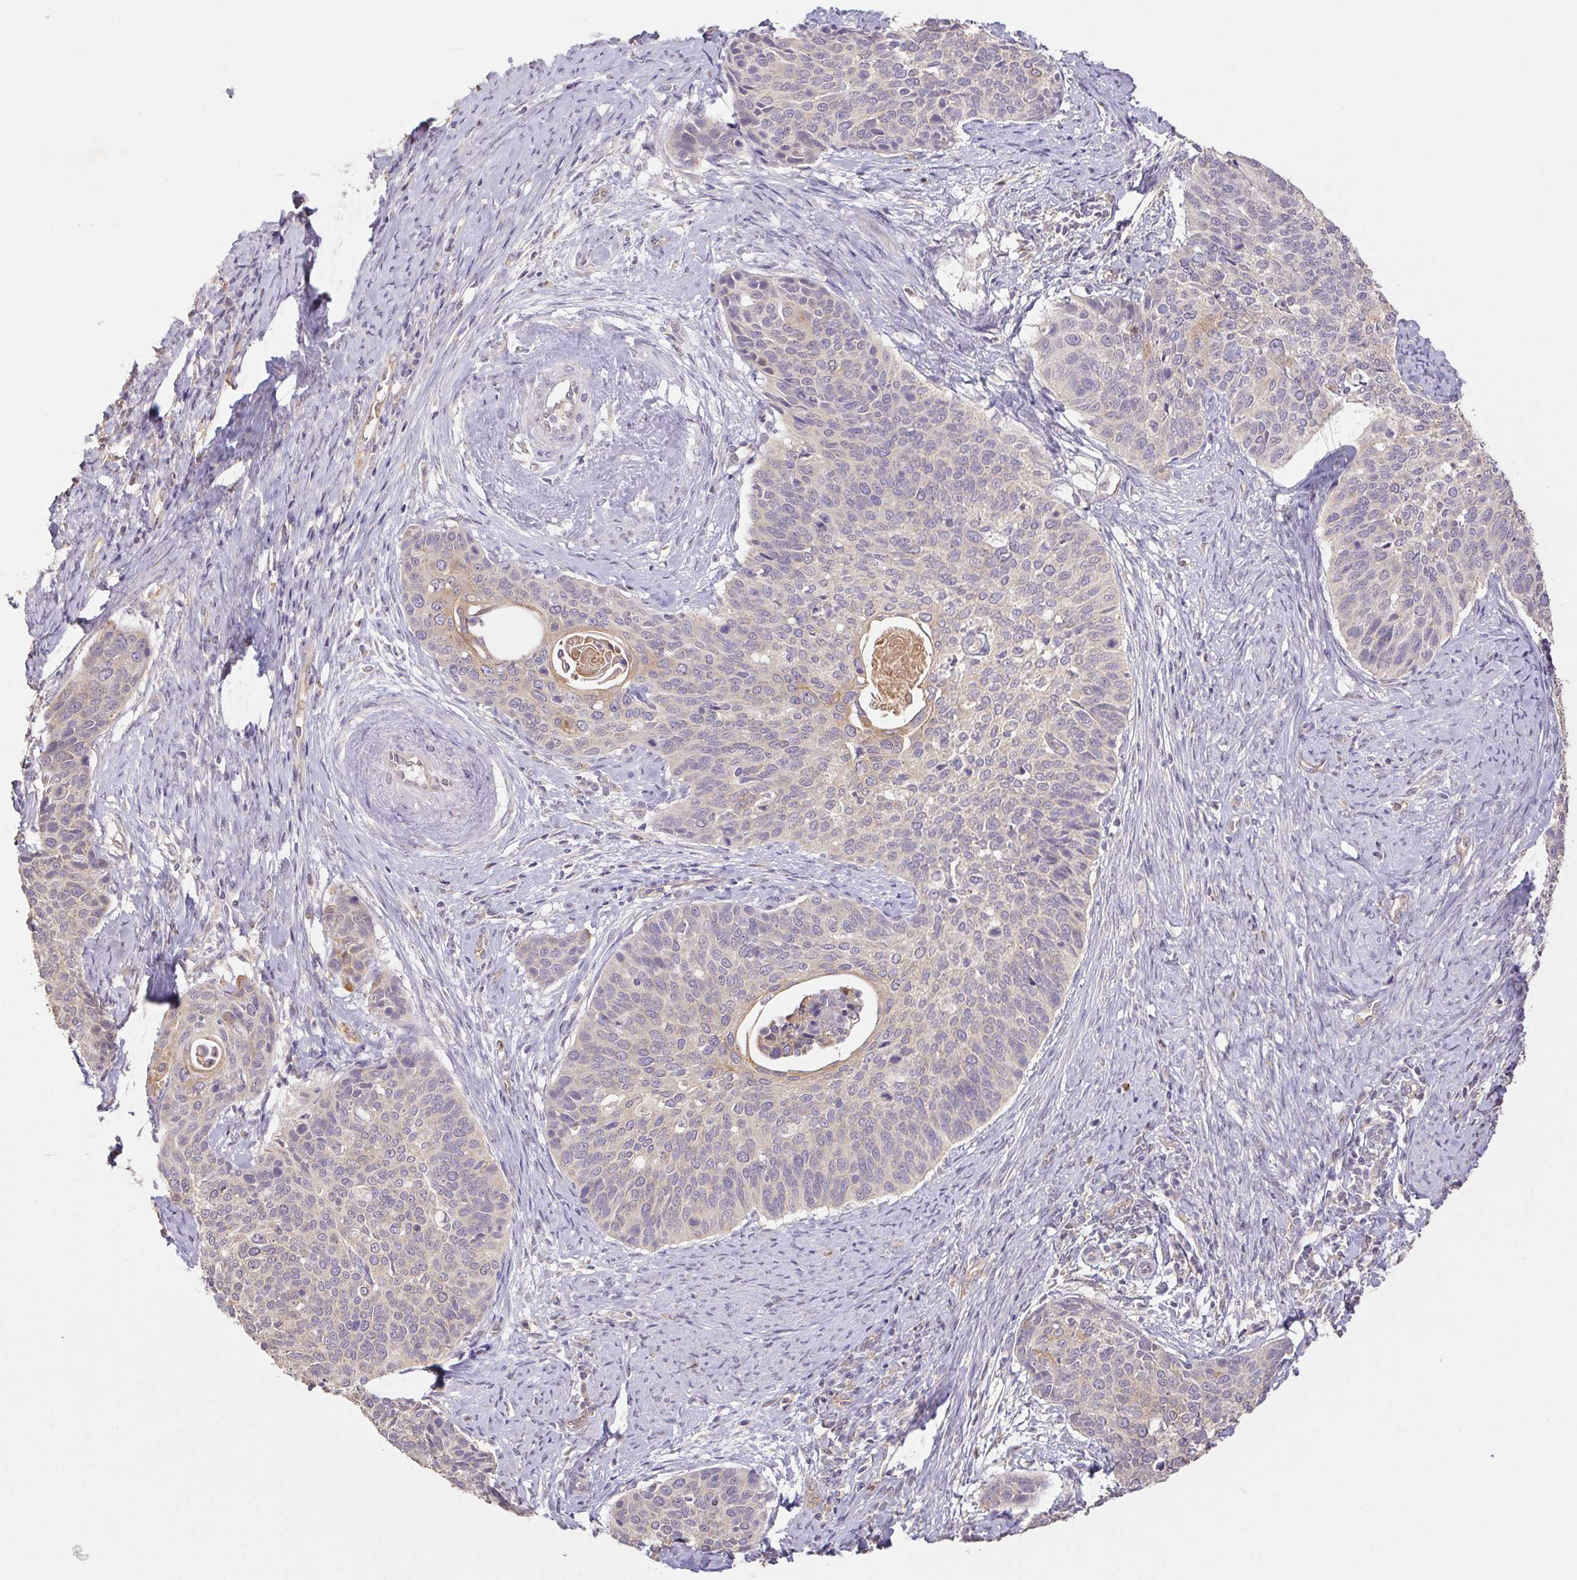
{"staining": {"intensity": "negative", "quantity": "none", "location": "none"}, "tissue": "cervical cancer", "cell_type": "Tumor cells", "image_type": "cancer", "snomed": [{"axis": "morphology", "description": "Squamous cell carcinoma, NOS"}, {"axis": "topography", "description": "Cervix"}], "caption": "Photomicrograph shows no significant protein expression in tumor cells of squamous cell carcinoma (cervical).", "gene": "RAB11A", "patient": {"sex": "female", "age": 69}}